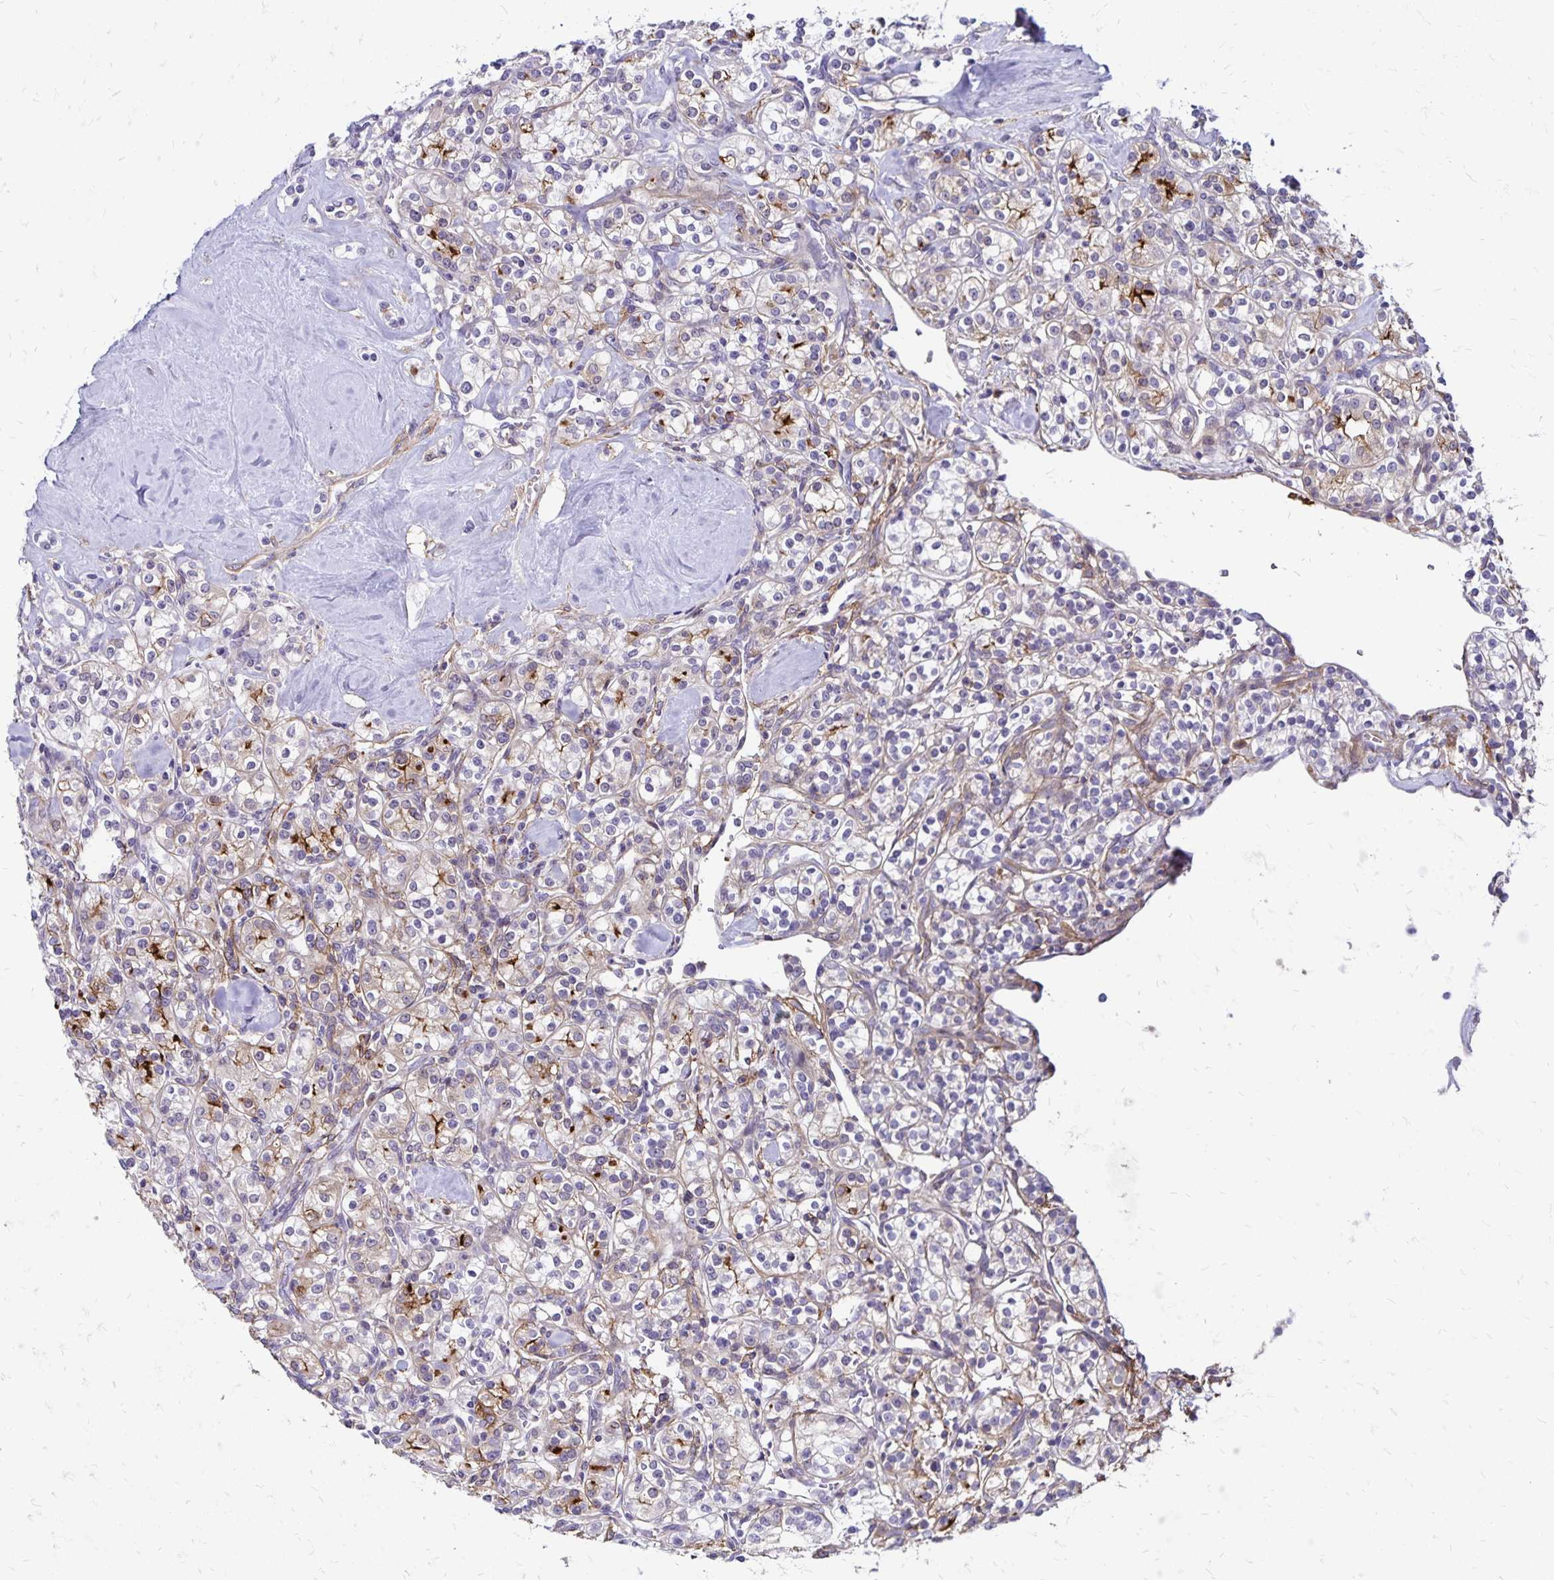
{"staining": {"intensity": "weak", "quantity": "<25%", "location": "cytoplasmic/membranous"}, "tissue": "renal cancer", "cell_type": "Tumor cells", "image_type": "cancer", "snomed": [{"axis": "morphology", "description": "Adenocarcinoma, NOS"}, {"axis": "topography", "description": "Kidney"}], "caption": "Immunohistochemical staining of renal cancer (adenocarcinoma) displays no significant positivity in tumor cells.", "gene": "TNS3", "patient": {"sex": "male", "age": 77}}